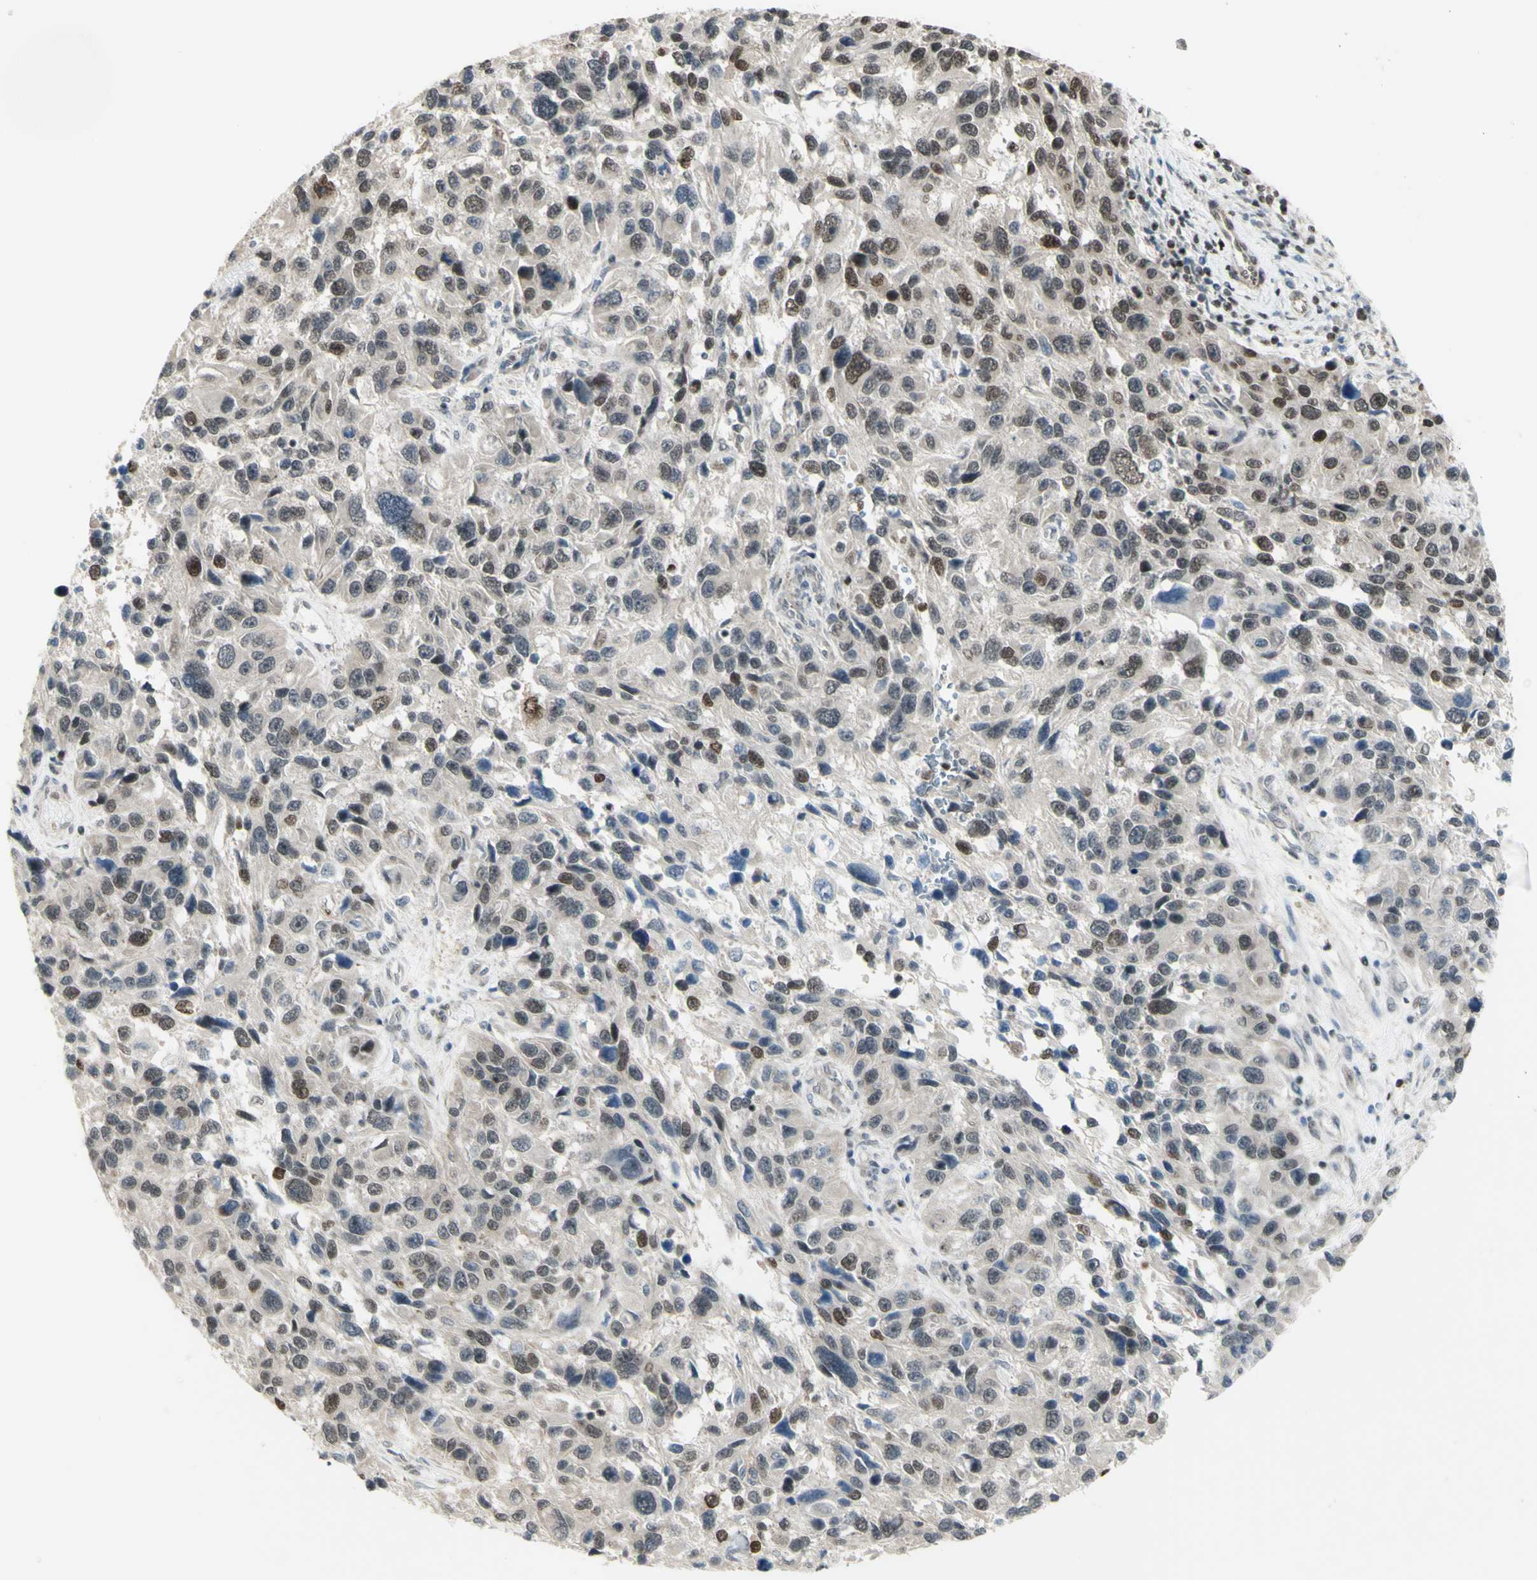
{"staining": {"intensity": "moderate", "quantity": "25%-75%", "location": "nuclear"}, "tissue": "melanoma", "cell_type": "Tumor cells", "image_type": "cancer", "snomed": [{"axis": "morphology", "description": "Malignant melanoma, NOS"}, {"axis": "topography", "description": "Skin"}], "caption": "Human melanoma stained with a brown dye reveals moderate nuclear positive positivity in approximately 25%-75% of tumor cells.", "gene": "ZMYM6", "patient": {"sex": "male", "age": 53}}